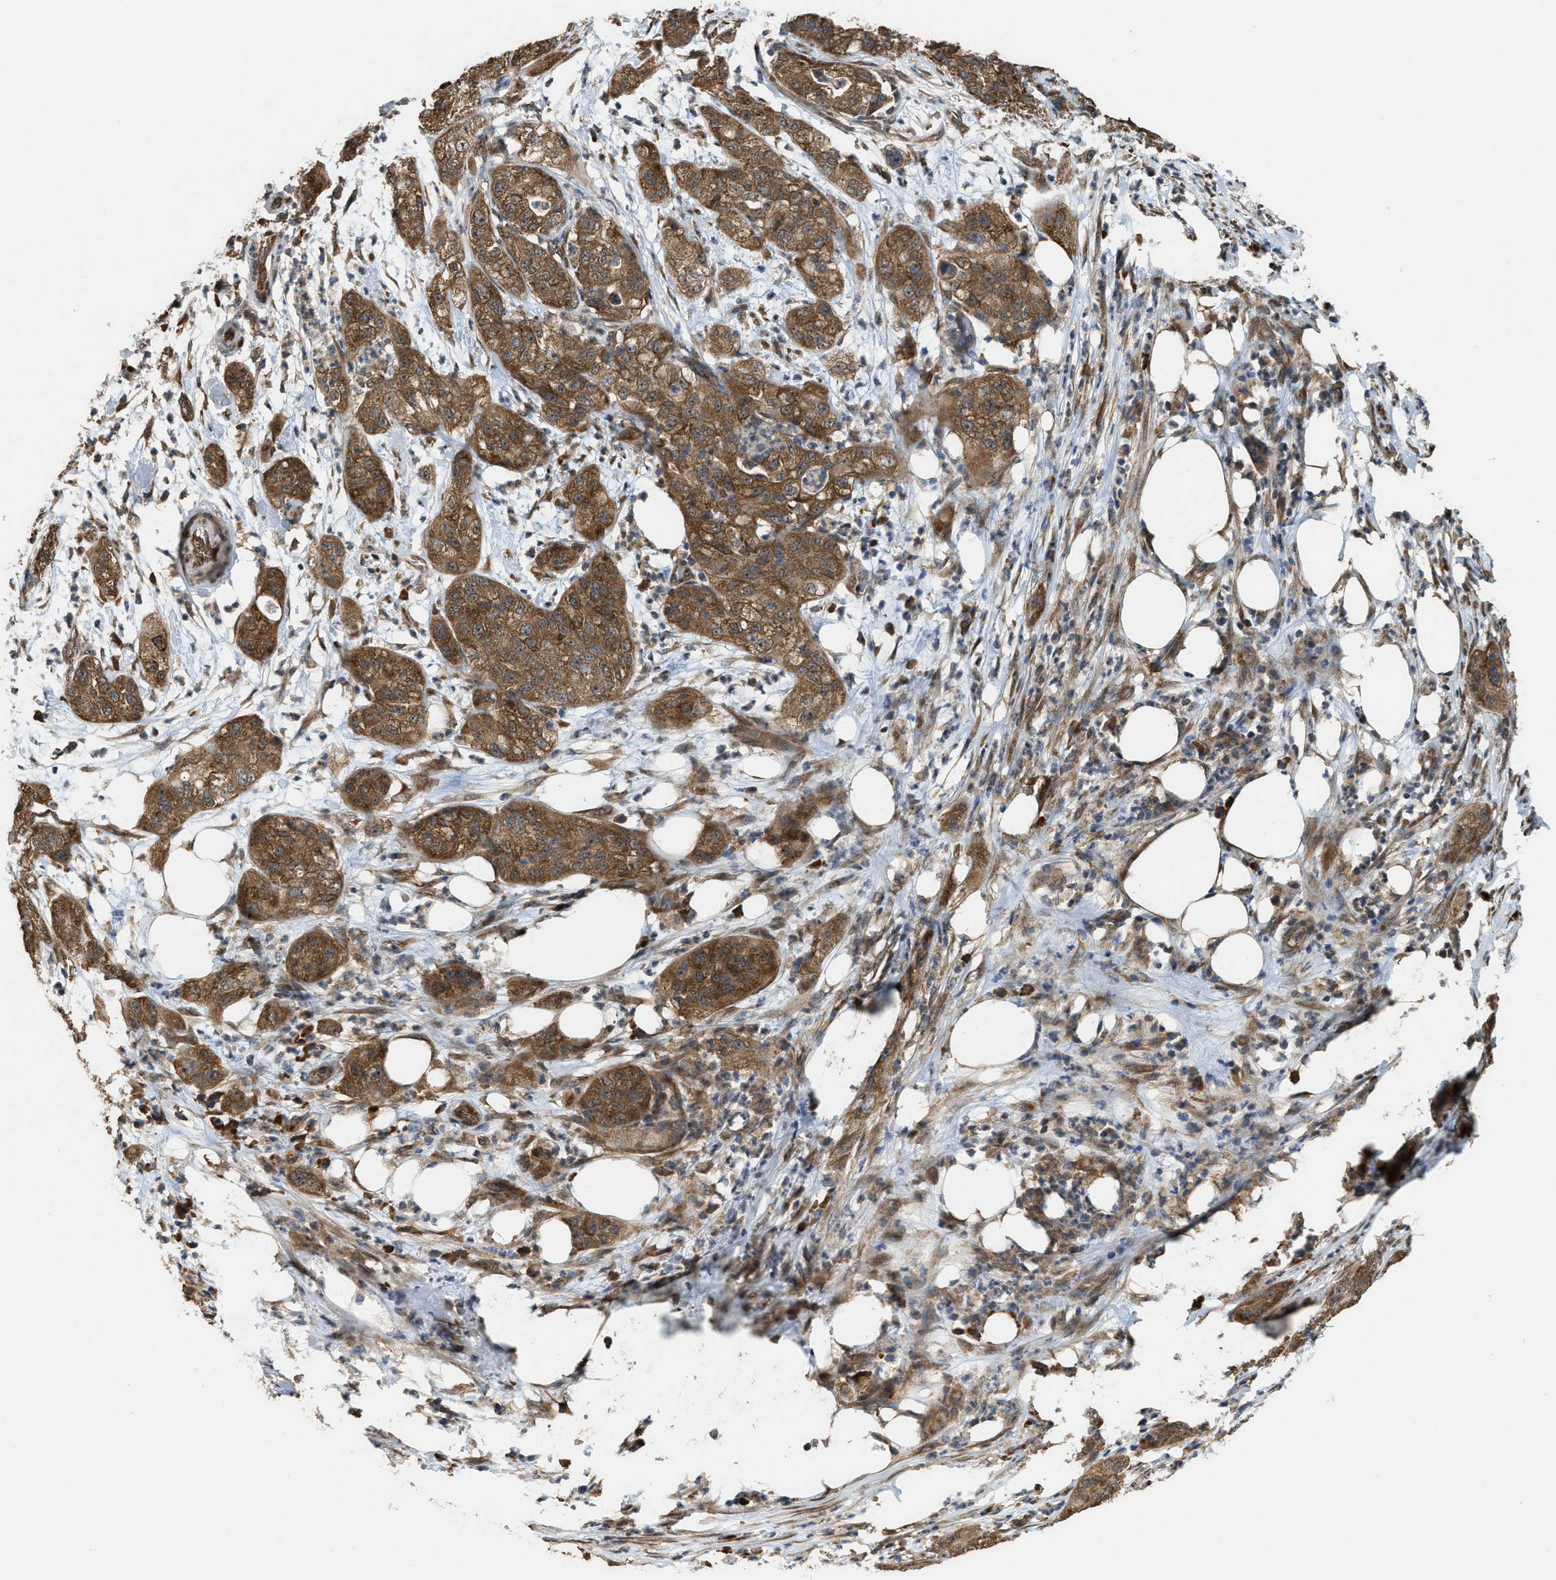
{"staining": {"intensity": "strong", "quantity": ">75%", "location": "cytoplasmic/membranous"}, "tissue": "pancreatic cancer", "cell_type": "Tumor cells", "image_type": "cancer", "snomed": [{"axis": "morphology", "description": "Adenocarcinoma, NOS"}, {"axis": "topography", "description": "Pancreas"}], "caption": "Brown immunohistochemical staining in human pancreatic adenocarcinoma displays strong cytoplasmic/membranous staining in about >75% of tumor cells.", "gene": "ARHGEF5", "patient": {"sex": "female", "age": 78}}